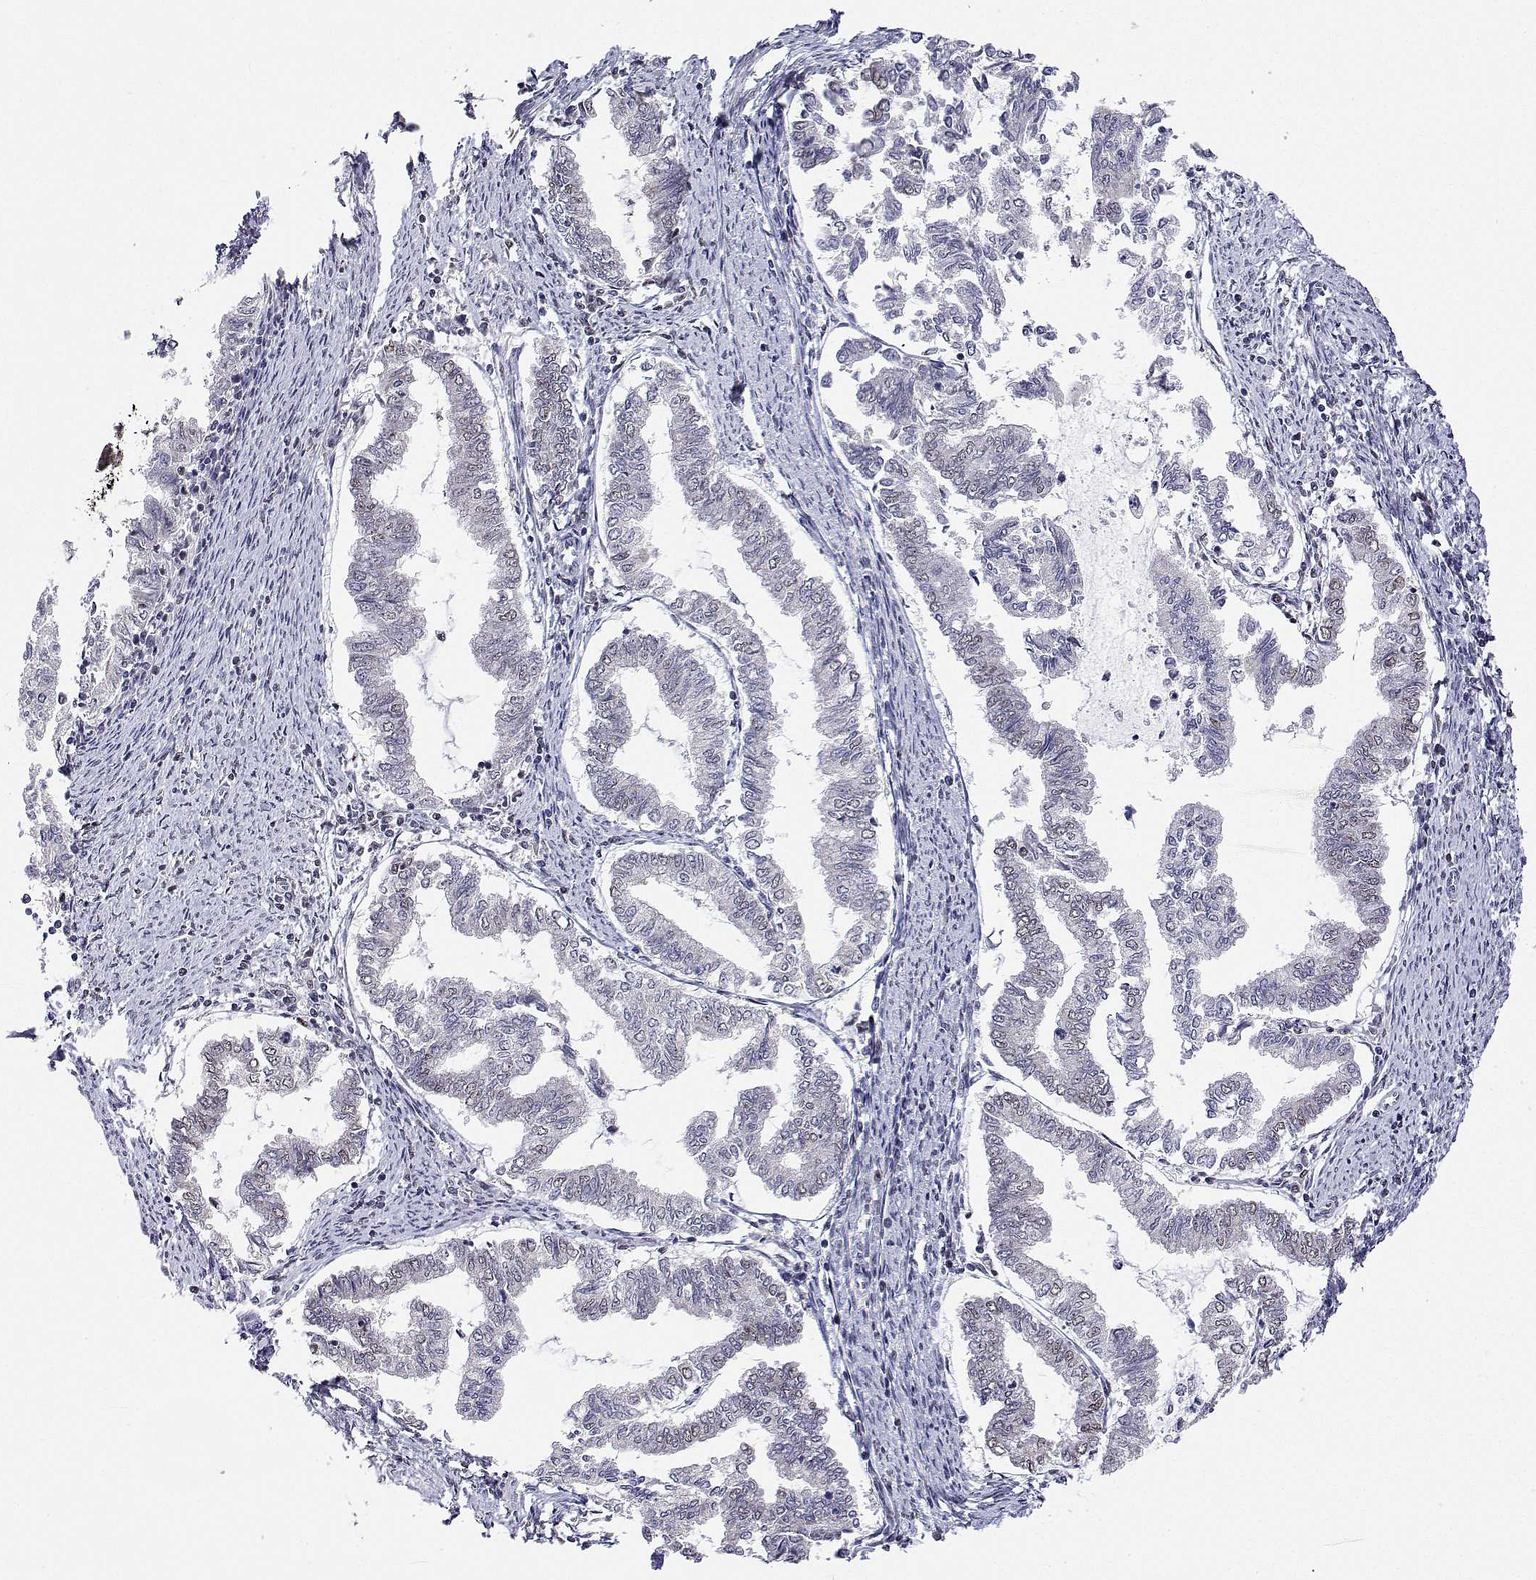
{"staining": {"intensity": "negative", "quantity": "none", "location": "none"}, "tissue": "endometrial cancer", "cell_type": "Tumor cells", "image_type": "cancer", "snomed": [{"axis": "morphology", "description": "Adenocarcinoma, NOS"}, {"axis": "topography", "description": "Endometrium"}], "caption": "DAB immunohistochemical staining of human adenocarcinoma (endometrial) reveals no significant staining in tumor cells.", "gene": "ADAR", "patient": {"sex": "female", "age": 79}}